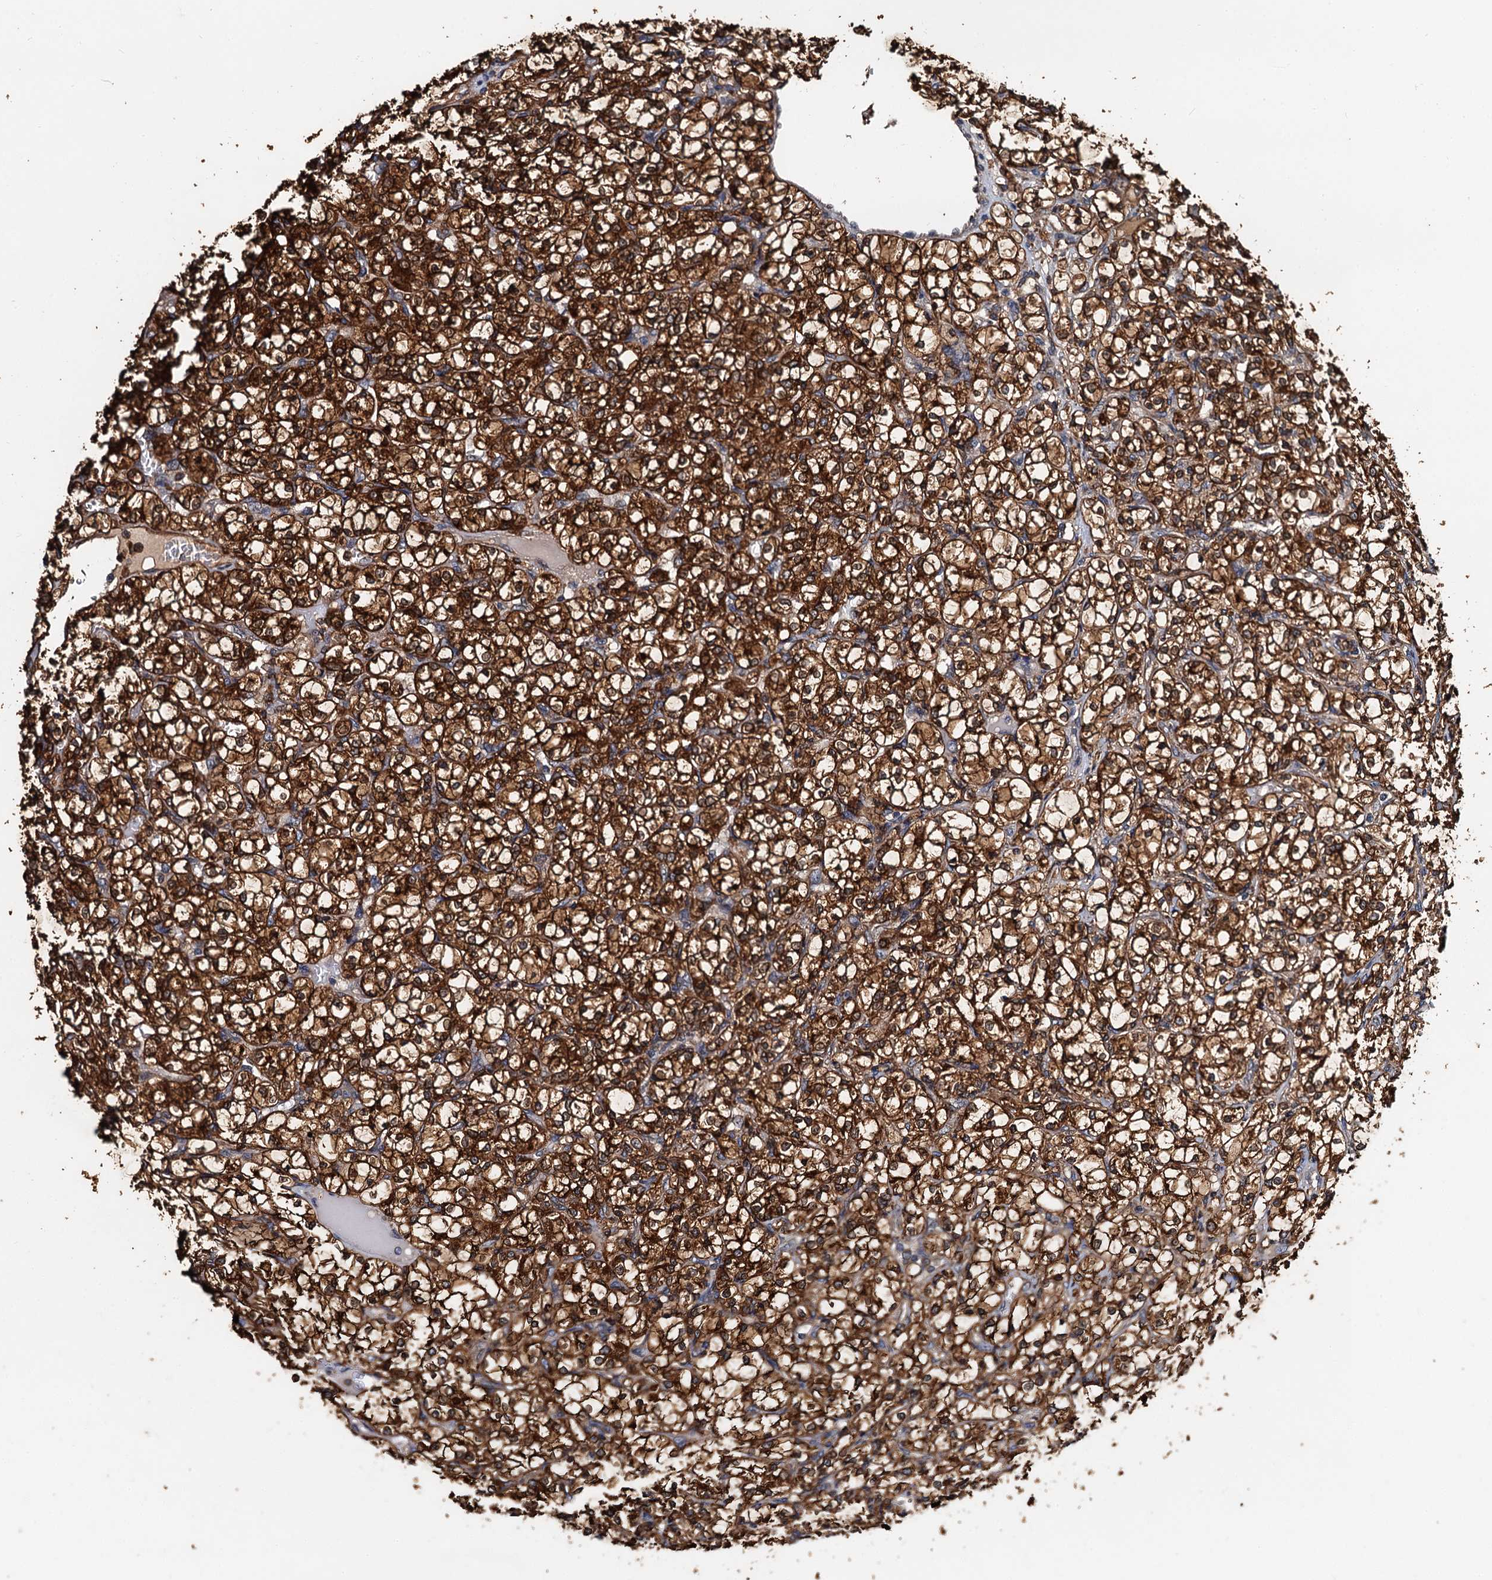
{"staining": {"intensity": "strong", "quantity": ">75%", "location": "cytoplasmic/membranous"}, "tissue": "renal cancer", "cell_type": "Tumor cells", "image_type": "cancer", "snomed": [{"axis": "morphology", "description": "Adenocarcinoma, NOS"}, {"axis": "topography", "description": "Kidney"}], "caption": "Protein staining by immunohistochemistry (IHC) shows strong cytoplasmic/membranous positivity in about >75% of tumor cells in adenocarcinoma (renal).", "gene": "USP6NL", "patient": {"sex": "female", "age": 69}}